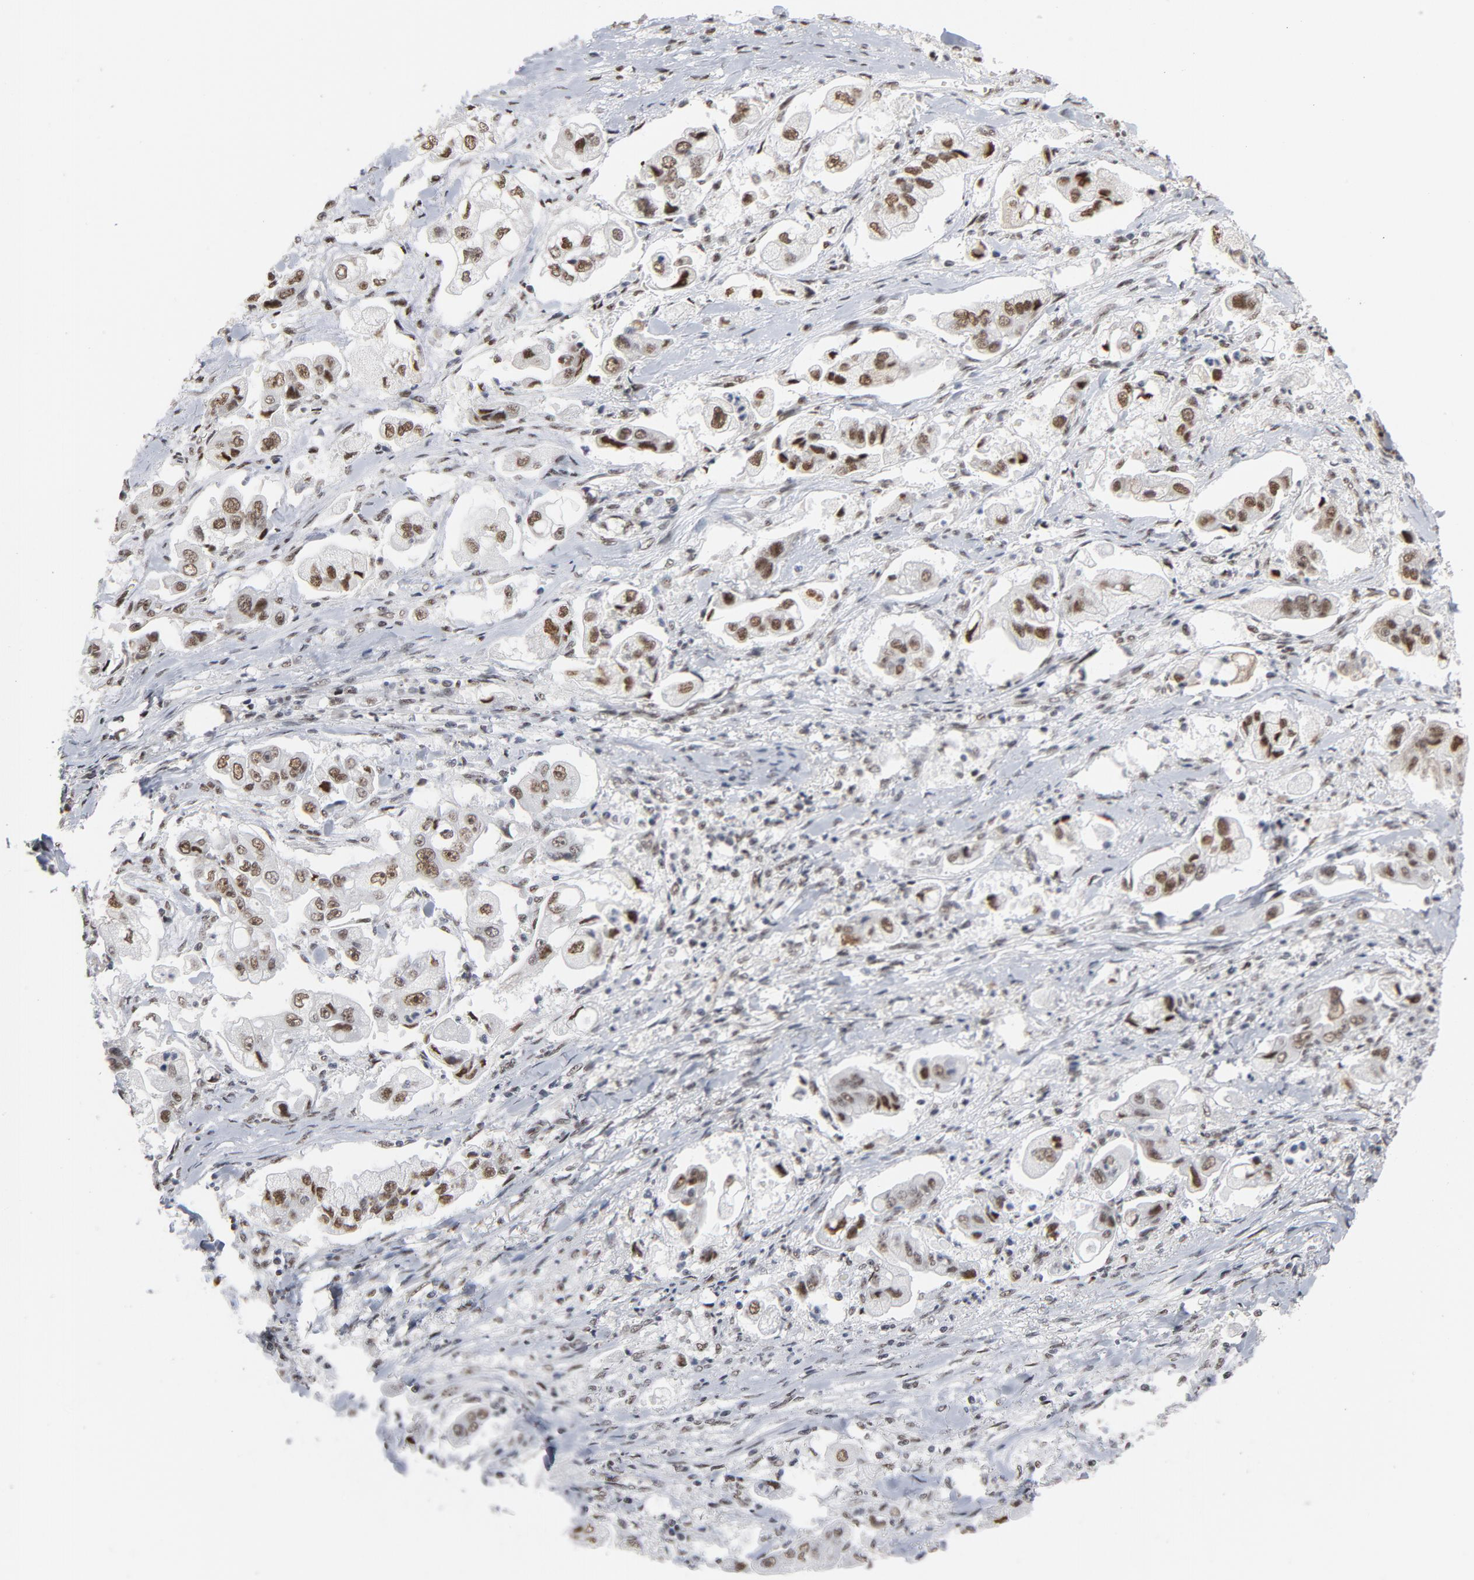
{"staining": {"intensity": "moderate", "quantity": ">75%", "location": "nuclear"}, "tissue": "stomach cancer", "cell_type": "Tumor cells", "image_type": "cancer", "snomed": [{"axis": "morphology", "description": "Adenocarcinoma, NOS"}, {"axis": "topography", "description": "Stomach"}], "caption": "Immunohistochemistry of stomach cancer displays medium levels of moderate nuclear staining in approximately >75% of tumor cells.", "gene": "MRE11", "patient": {"sex": "male", "age": 62}}